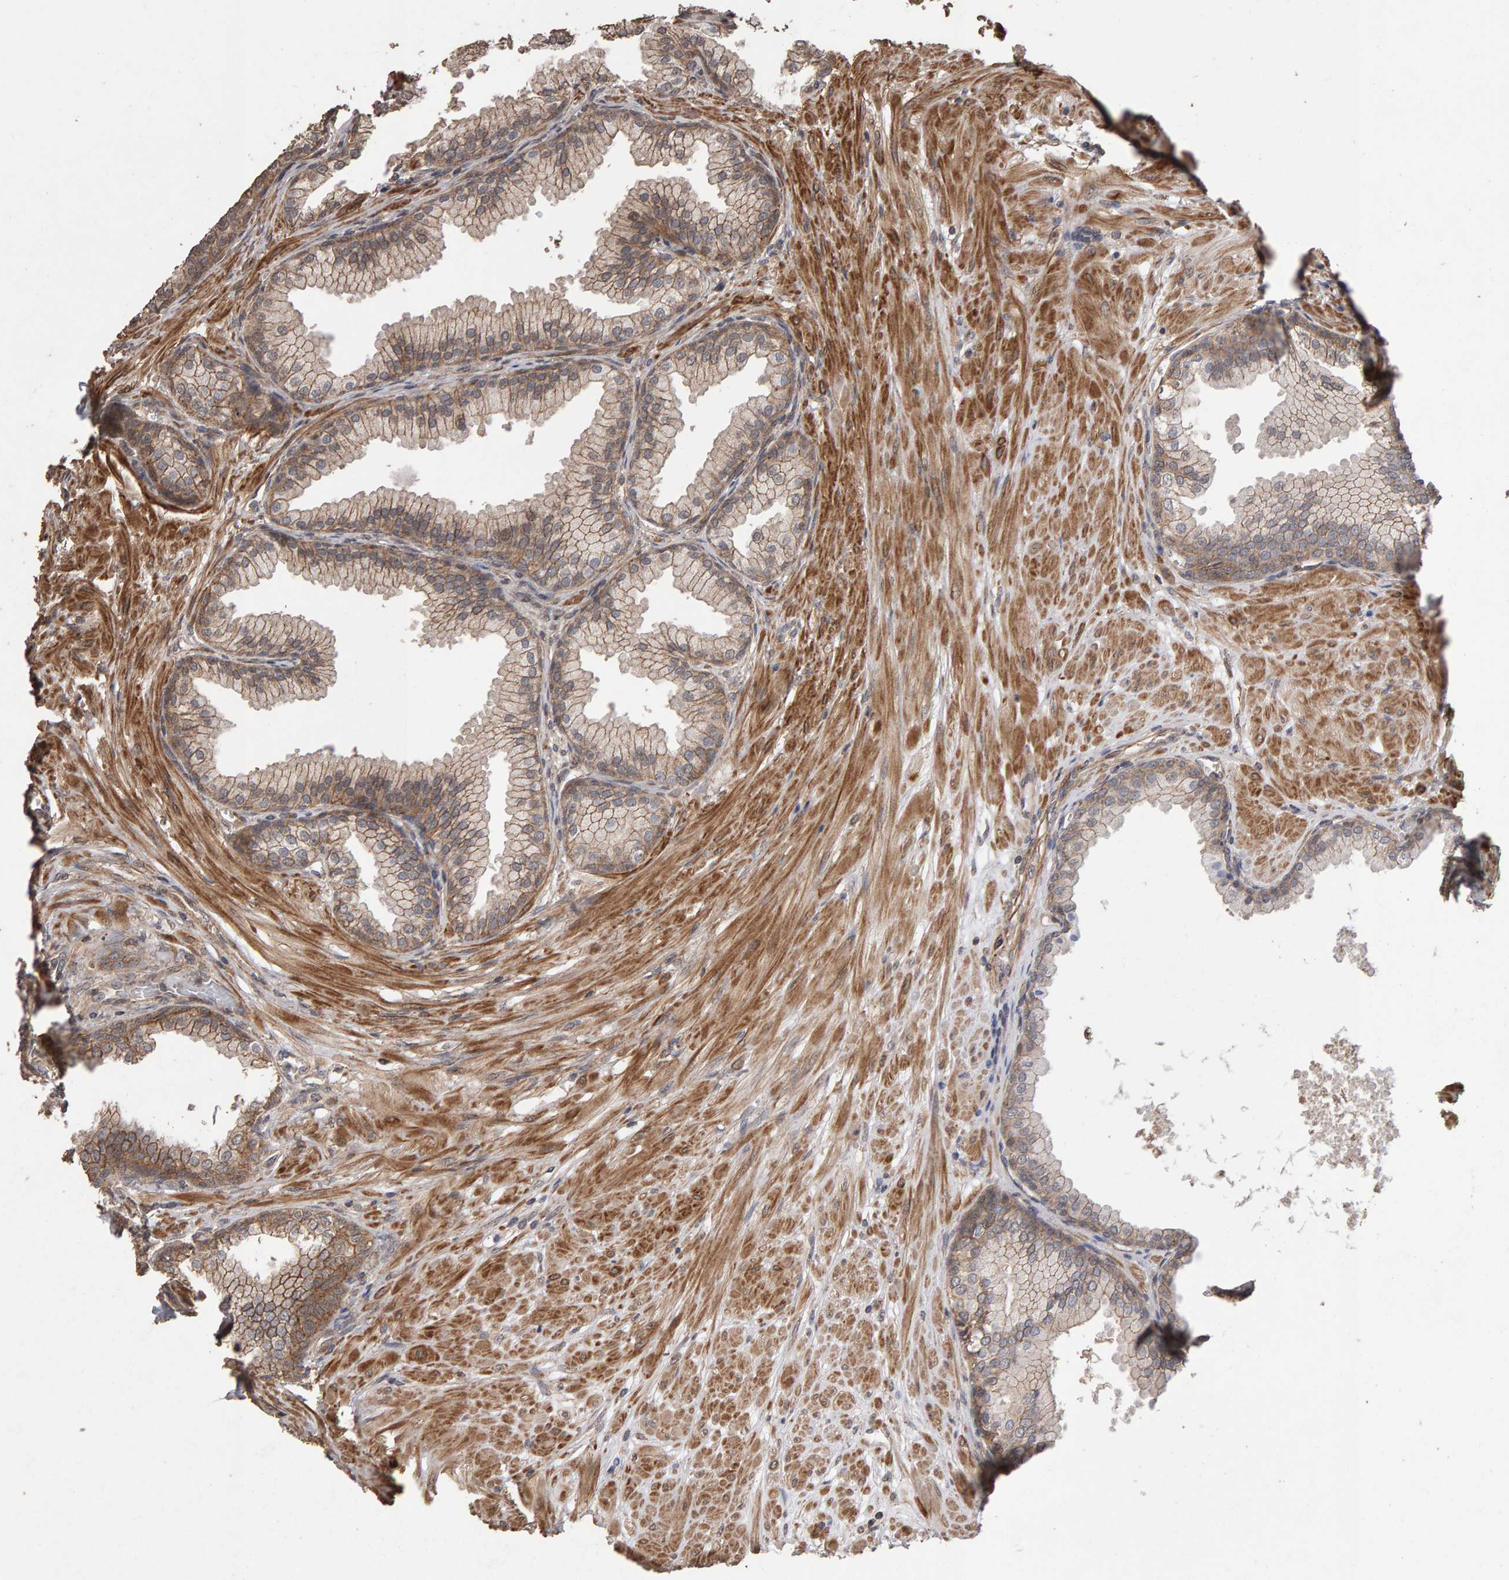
{"staining": {"intensity": "moderate", "quantity": "25%-75%", "location": "cytoplasmic/membranous"}, "tissue": "prostate", "cell_type": "Glandular cells", "image_type": "normal", "snomed": [{"axis": "morphology", "description": "Normal tissue, NOS"}, {"axis": "topography", "description": "Prostate"}], "caption": "An IHC micrograph of benign tissue is shown. Protein staining in brown labels moderate cytoplasmic/membranous positivity in prostate within glandular cells.", "gene": "SCRIB", "patient": {"sex": "male", "age": 51}}